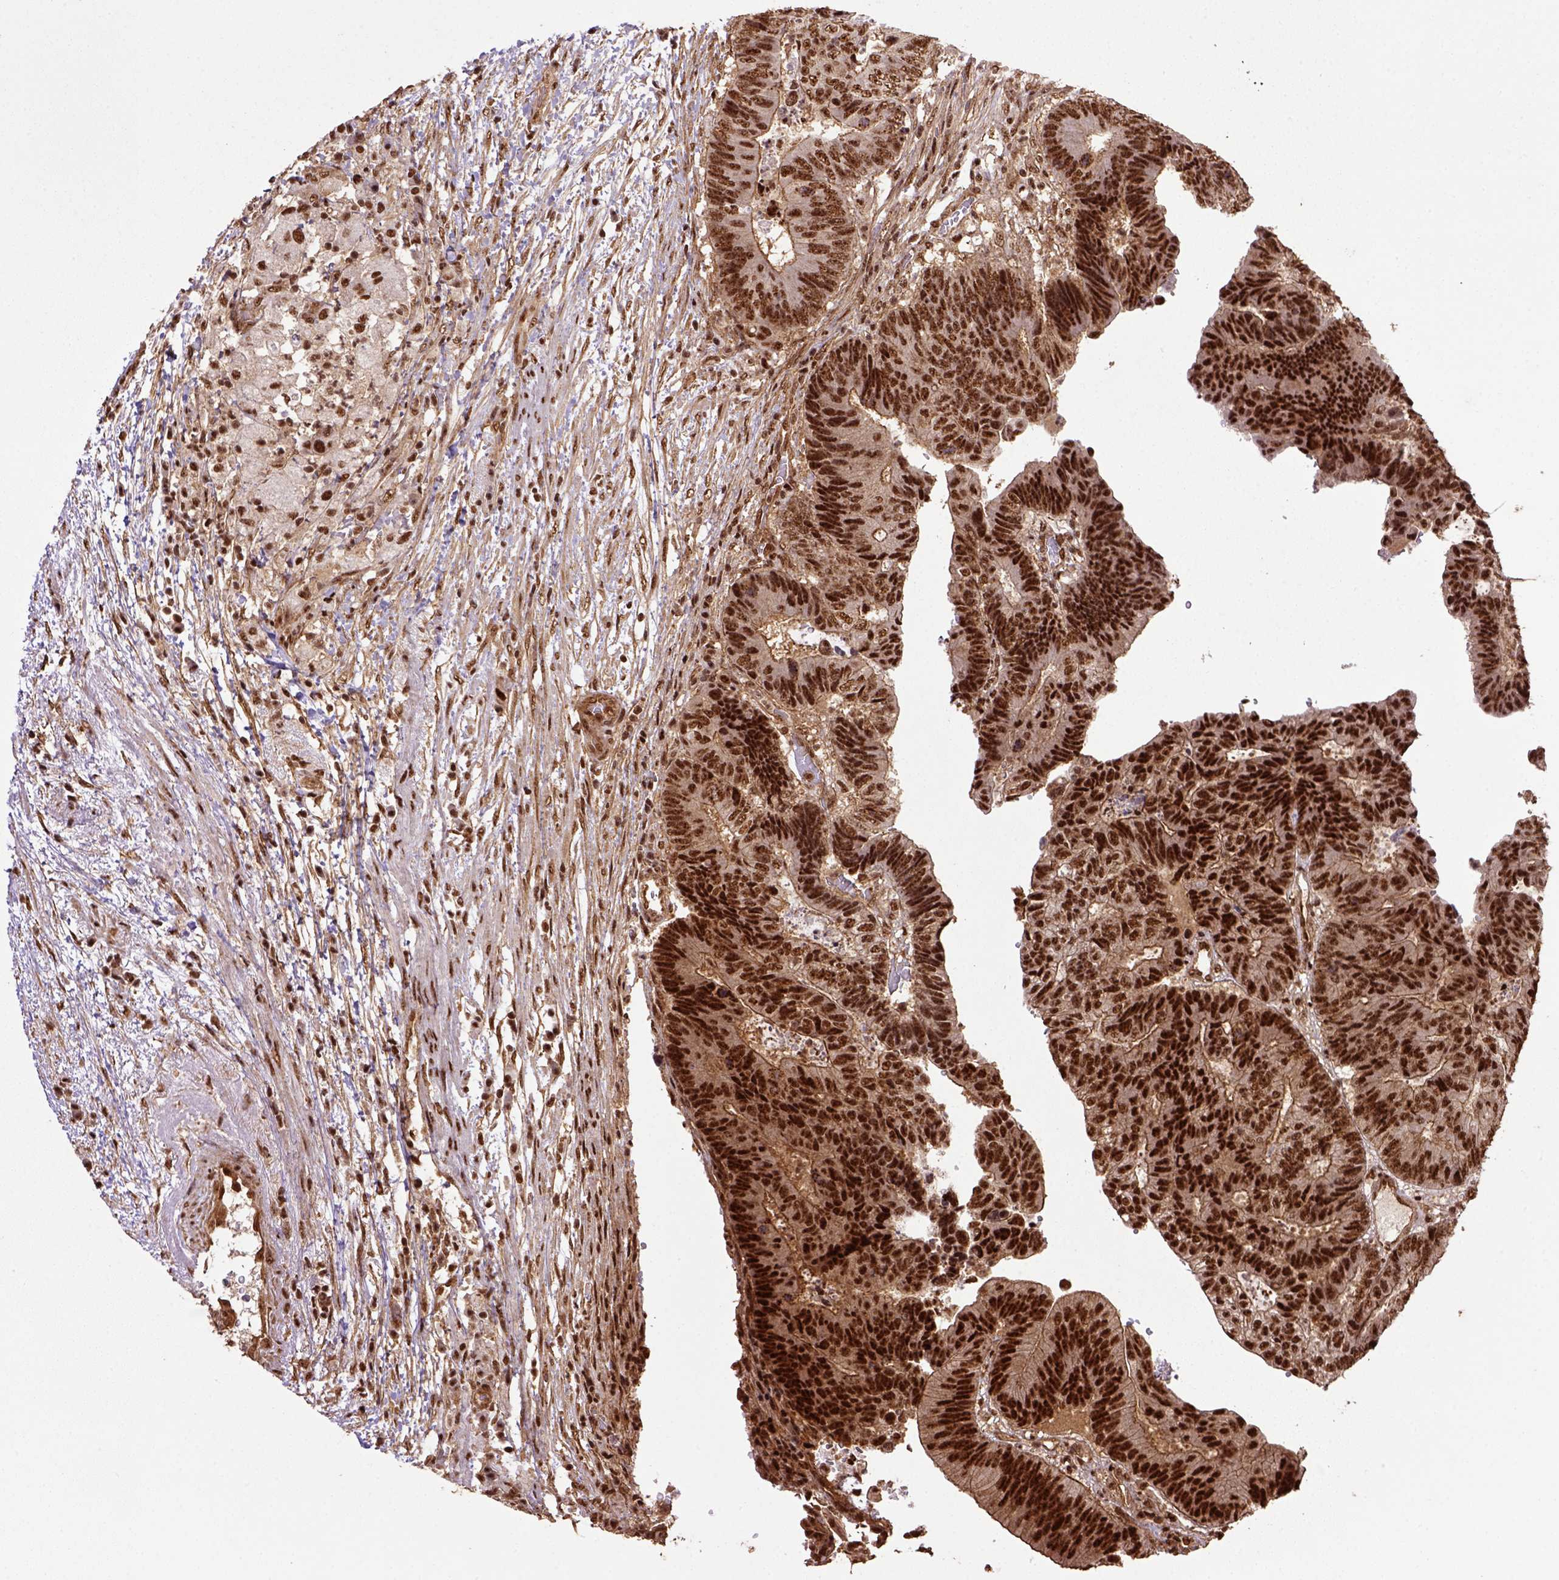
{"staining": {"intensity": "strong", "quantity": ">75%", "location": "nuclear"}, "tissue": "colorectal cancer", "cell_type": "Tumor cells", "image_type": "cancer", "snomed": [{"axis": "morphology", "description": "Adenocarcinoma, NOS"}, {"axis": "topography", "description": "Colon"}], "caption": "A histopathology image of colorectal cancer (adenocarcinoma) stained for a protein exhibits strong nuclear brown staining in tumor cells.", "gene": "PPIG", "patient": {"sex": "female", "age": 48}}